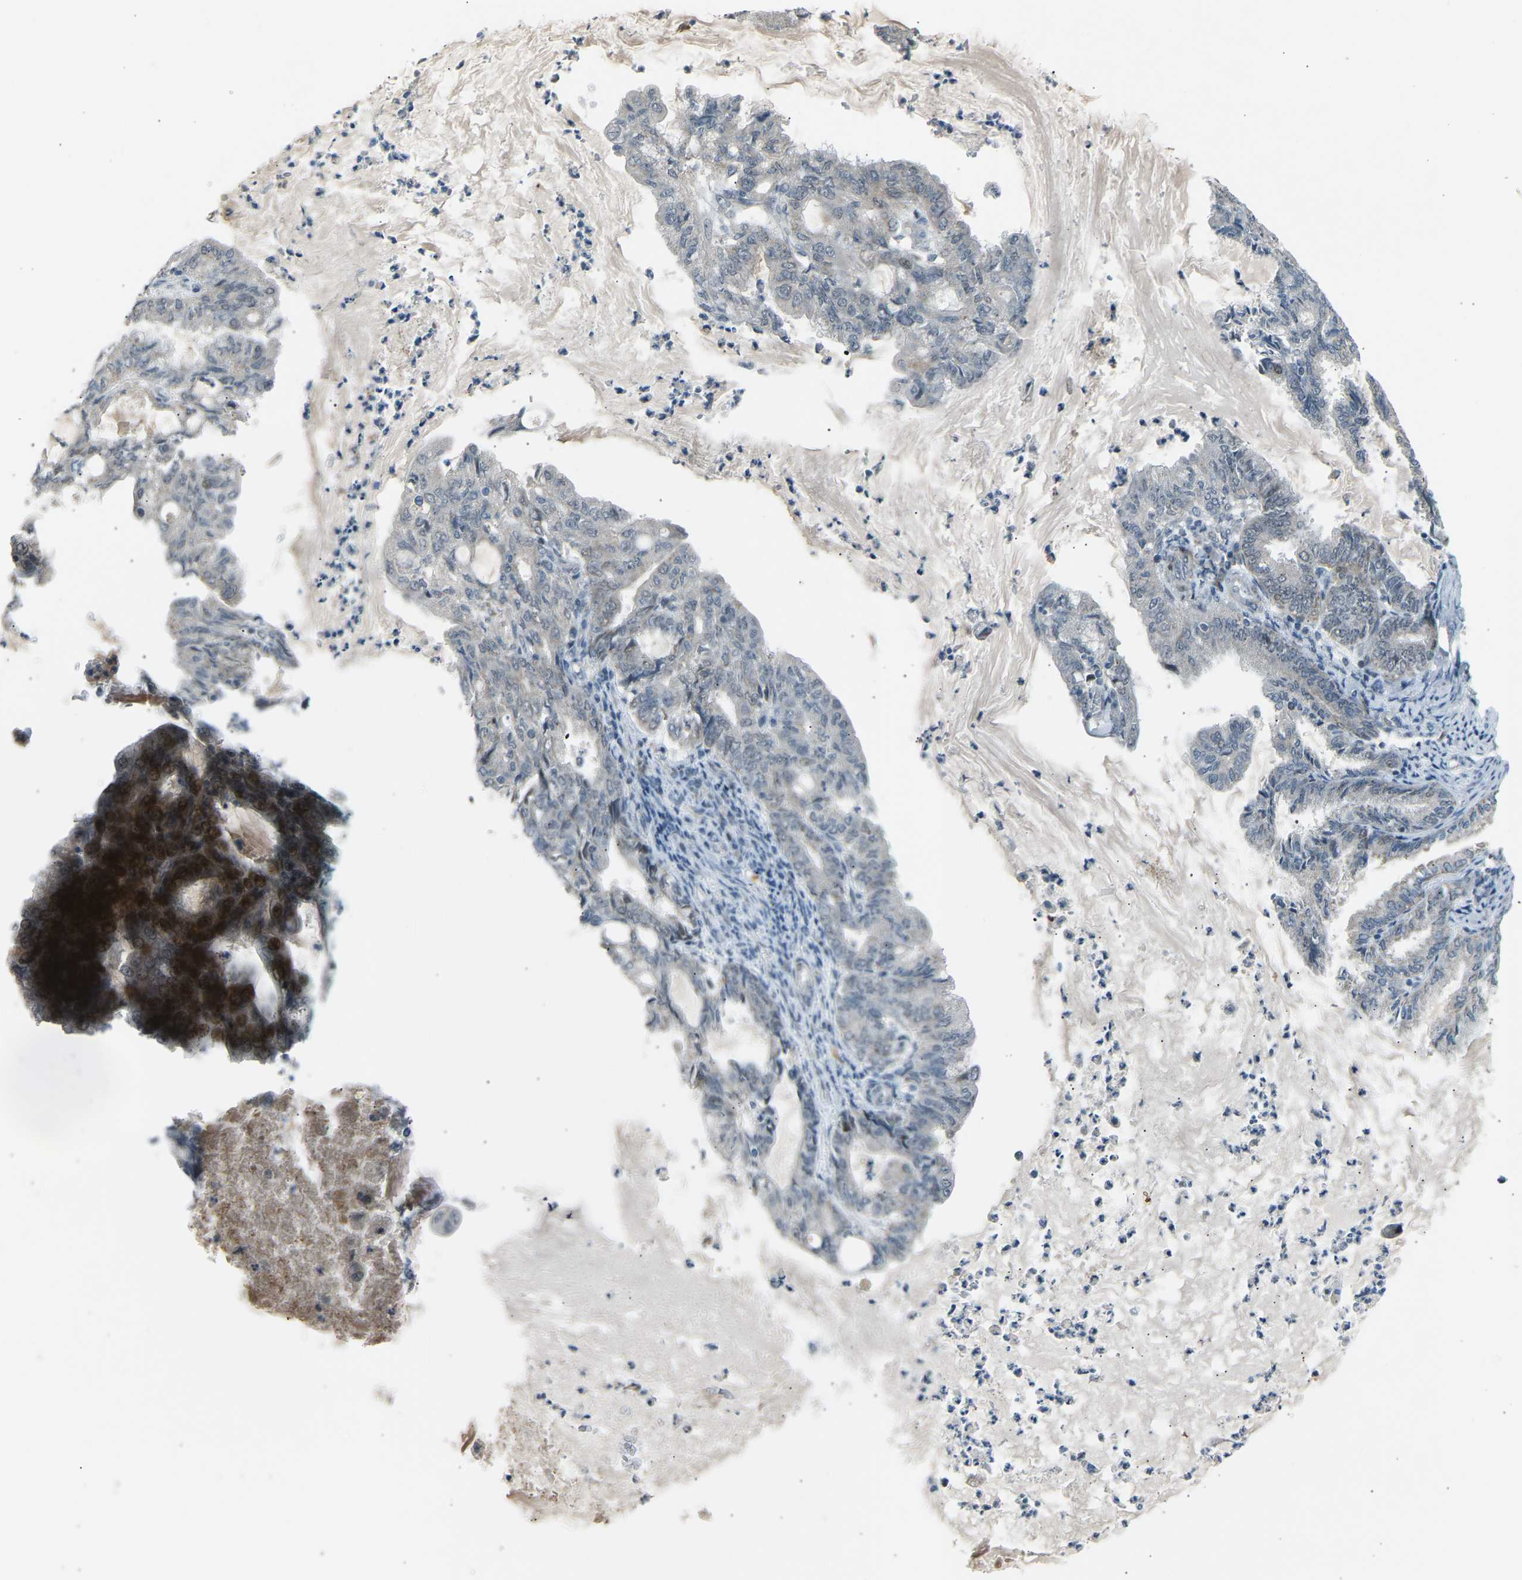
{"staining": {"intensity": "negative", "quantity": "none", "location": "none"}, "tissue": "endometrial cancer", "cell_type": "Tumor cells", "image_type": "cancer", "snomed": [{"axis": "morphology", "description": "Adenocarcinoma, NOS"}, {"axis": "topography", "description": "Endometrium"}], "caption": "Adenocarcinoma (endometrial) stained for a protein using immunohistochemistry (IHC) shows no positivity tumor cells.", "gene": "VPS41", "patient": {"sex": "female", "age": 86}}